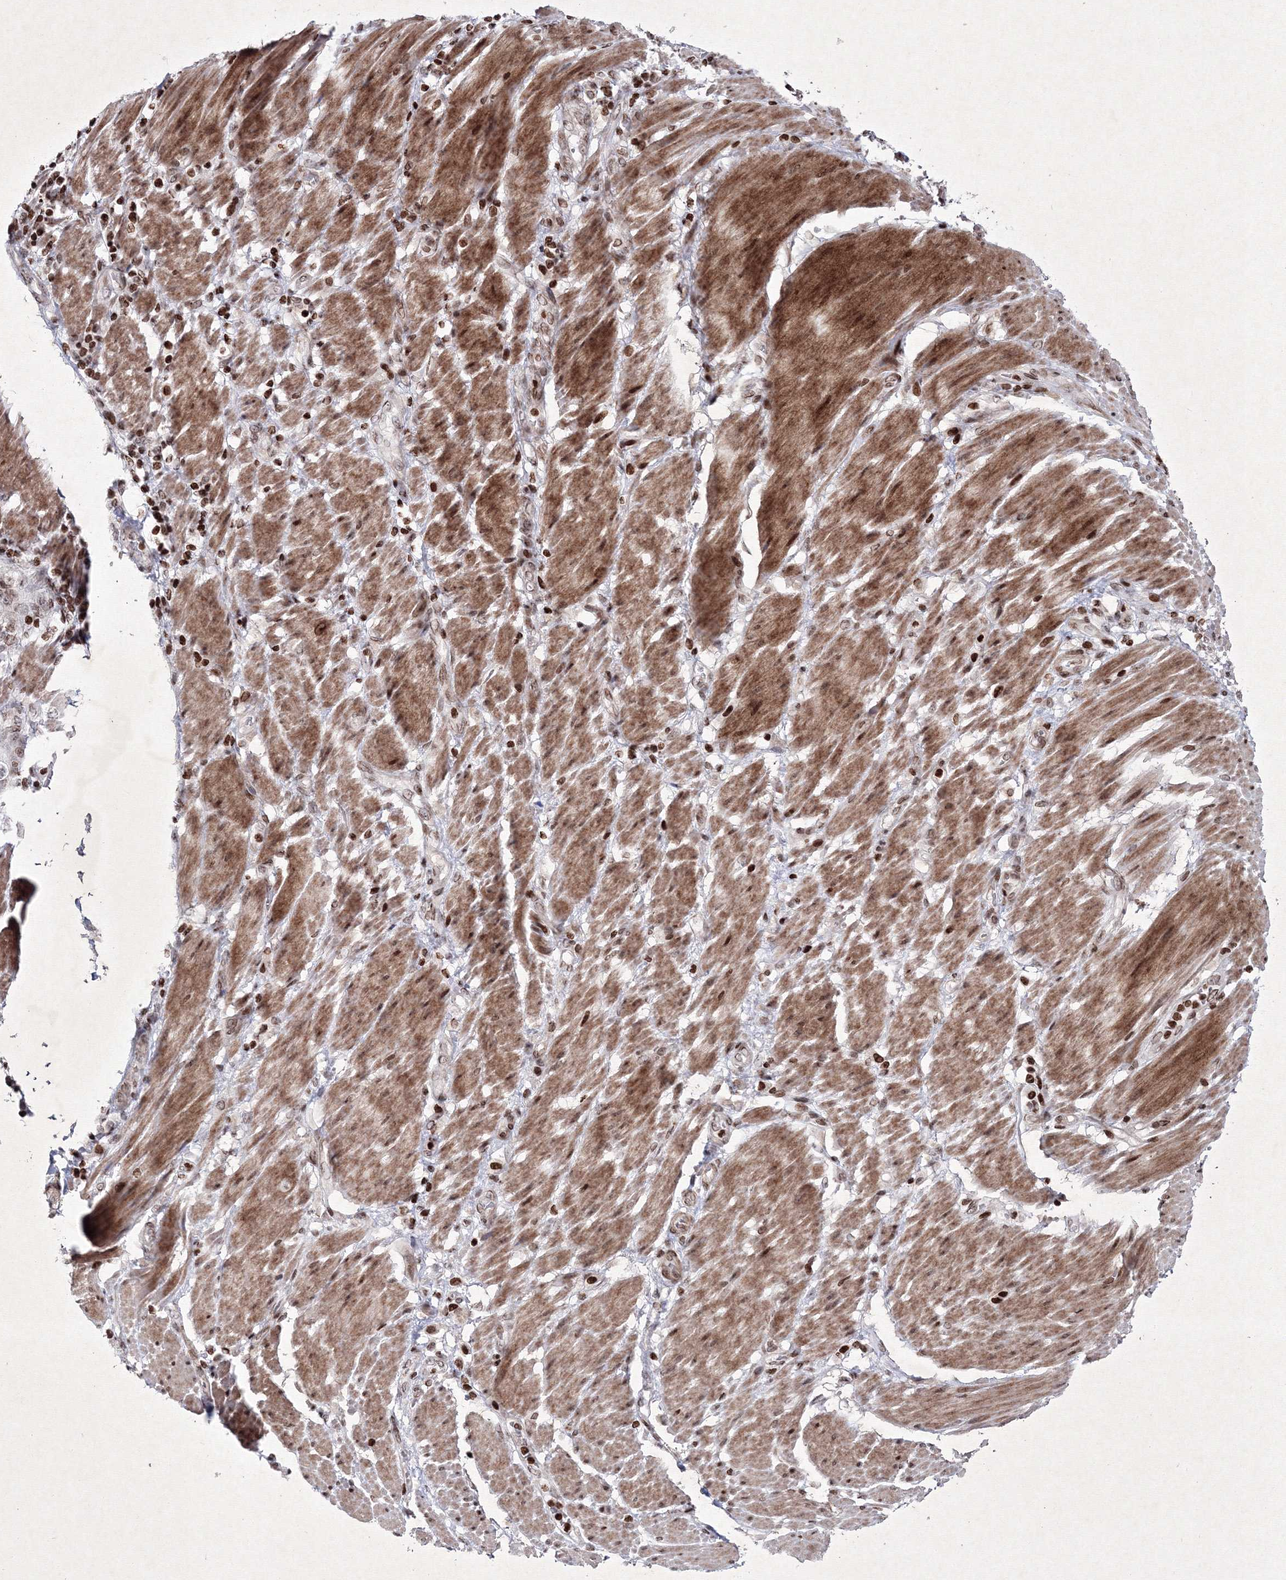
{"staining": {"intensity": "weak", "quantity": "<25%", "location": "nuclear"}, "tissue": "stomach cancer", "cell_type": "Tumor cells", "image_type": "cancer", "snomed": [{"axis": "morphology", "description": "Adenocarcinoma, NOS"}, {"axis": "topography", "description": "Stomach"}], "caption": "Image shows no significant protein staining in tumor cells of stomach cancer (adenocarcinoma). (Brightfield microscopy of DAB (3,3'-diaminobenzidine) IHC at high magnification).", "gene": "SMIM29", "patient": {"sex": "male", "age": 48}}